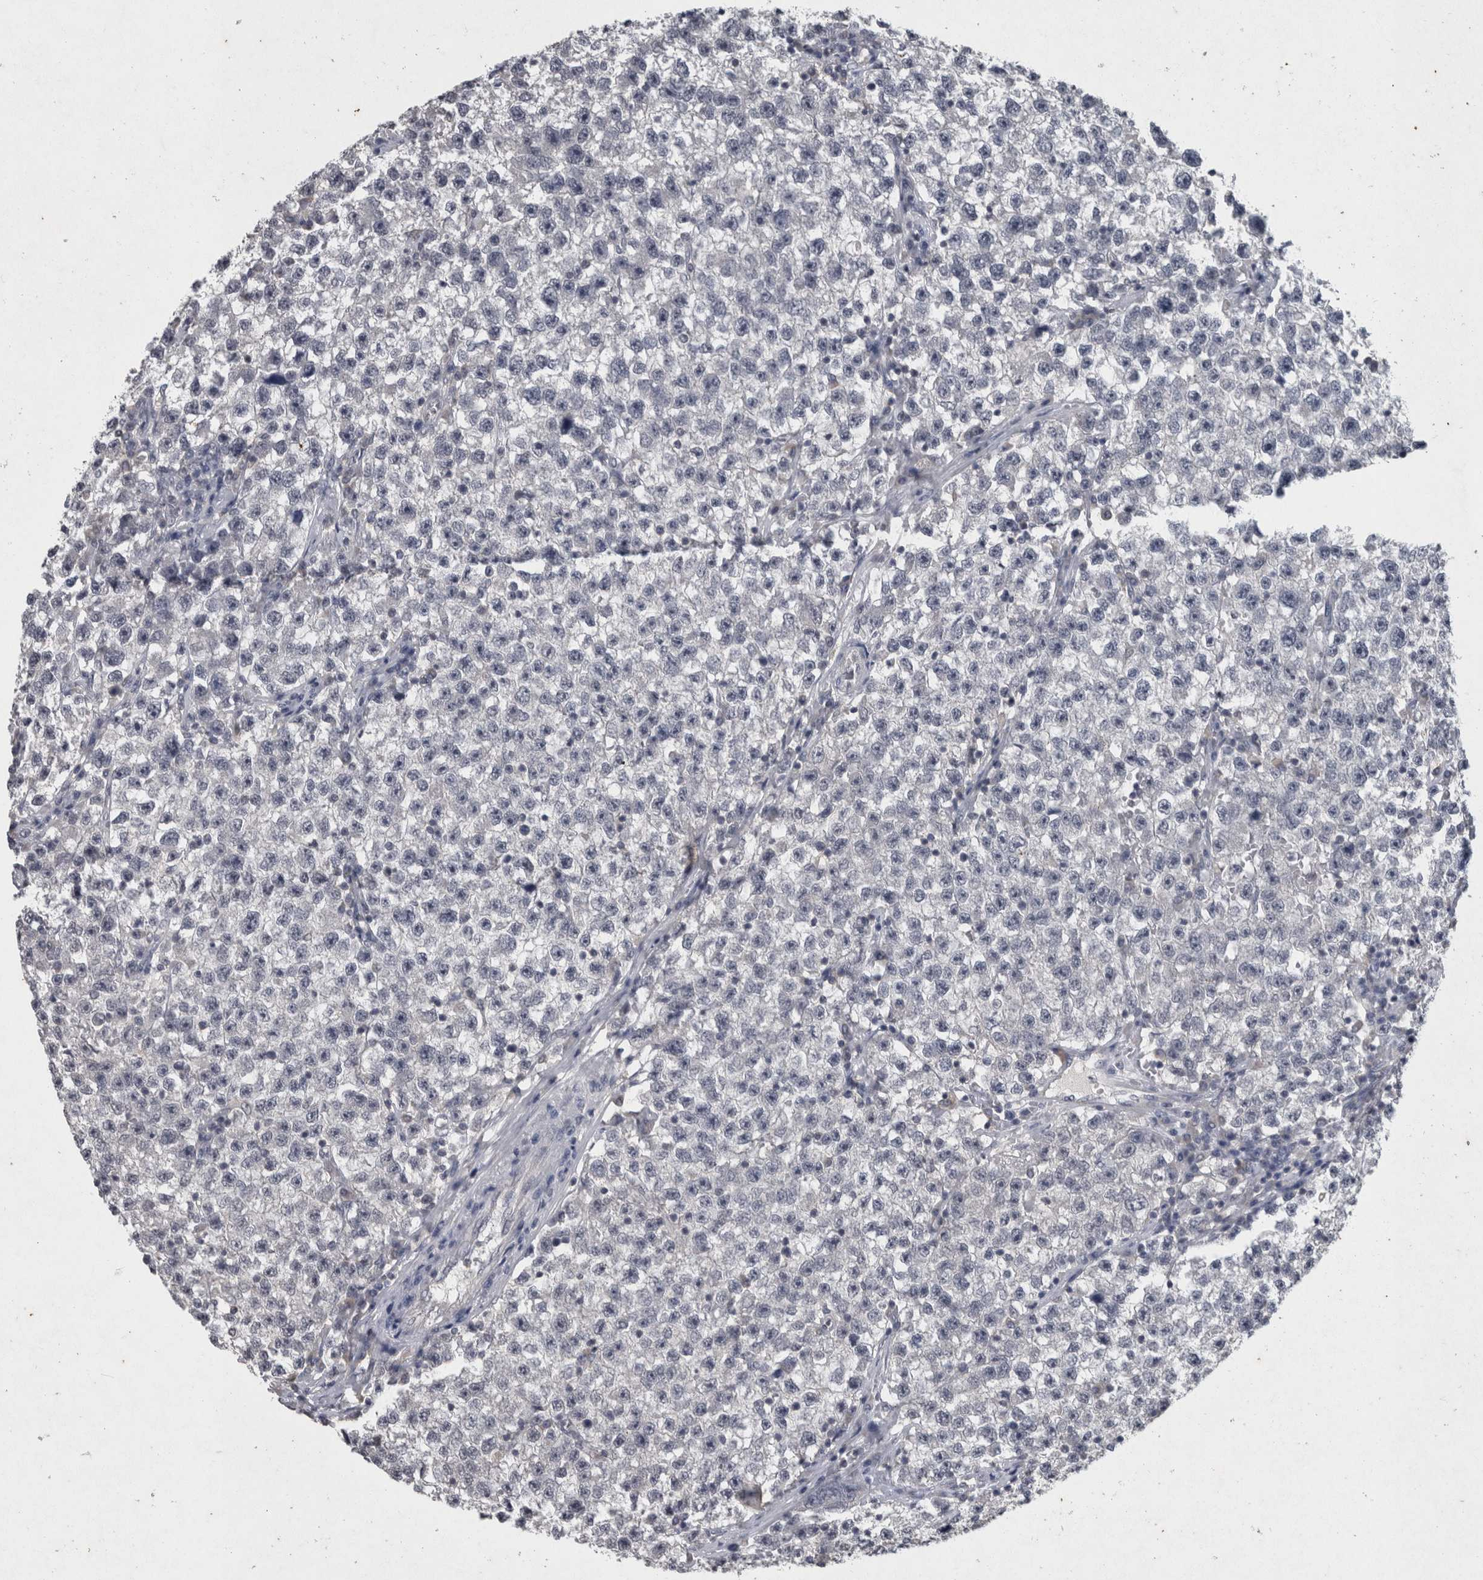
{"staining": {"intensity": "negative", "quantity": "none", "location": "none"}, "tissue": "testis cancer", "cell_type": "Tumor cells", "image_type": "cancer", "snomed": [{"axis": "morphology", "description": "Seminoma, NOS"}, {"axis": "topography", "description": "Testis"}], "caption": "Tumor cells are negative for protein expression in human testis seminoma.", "gene": "WNT7A", "patient": {"sex": "male", "age": 22}}